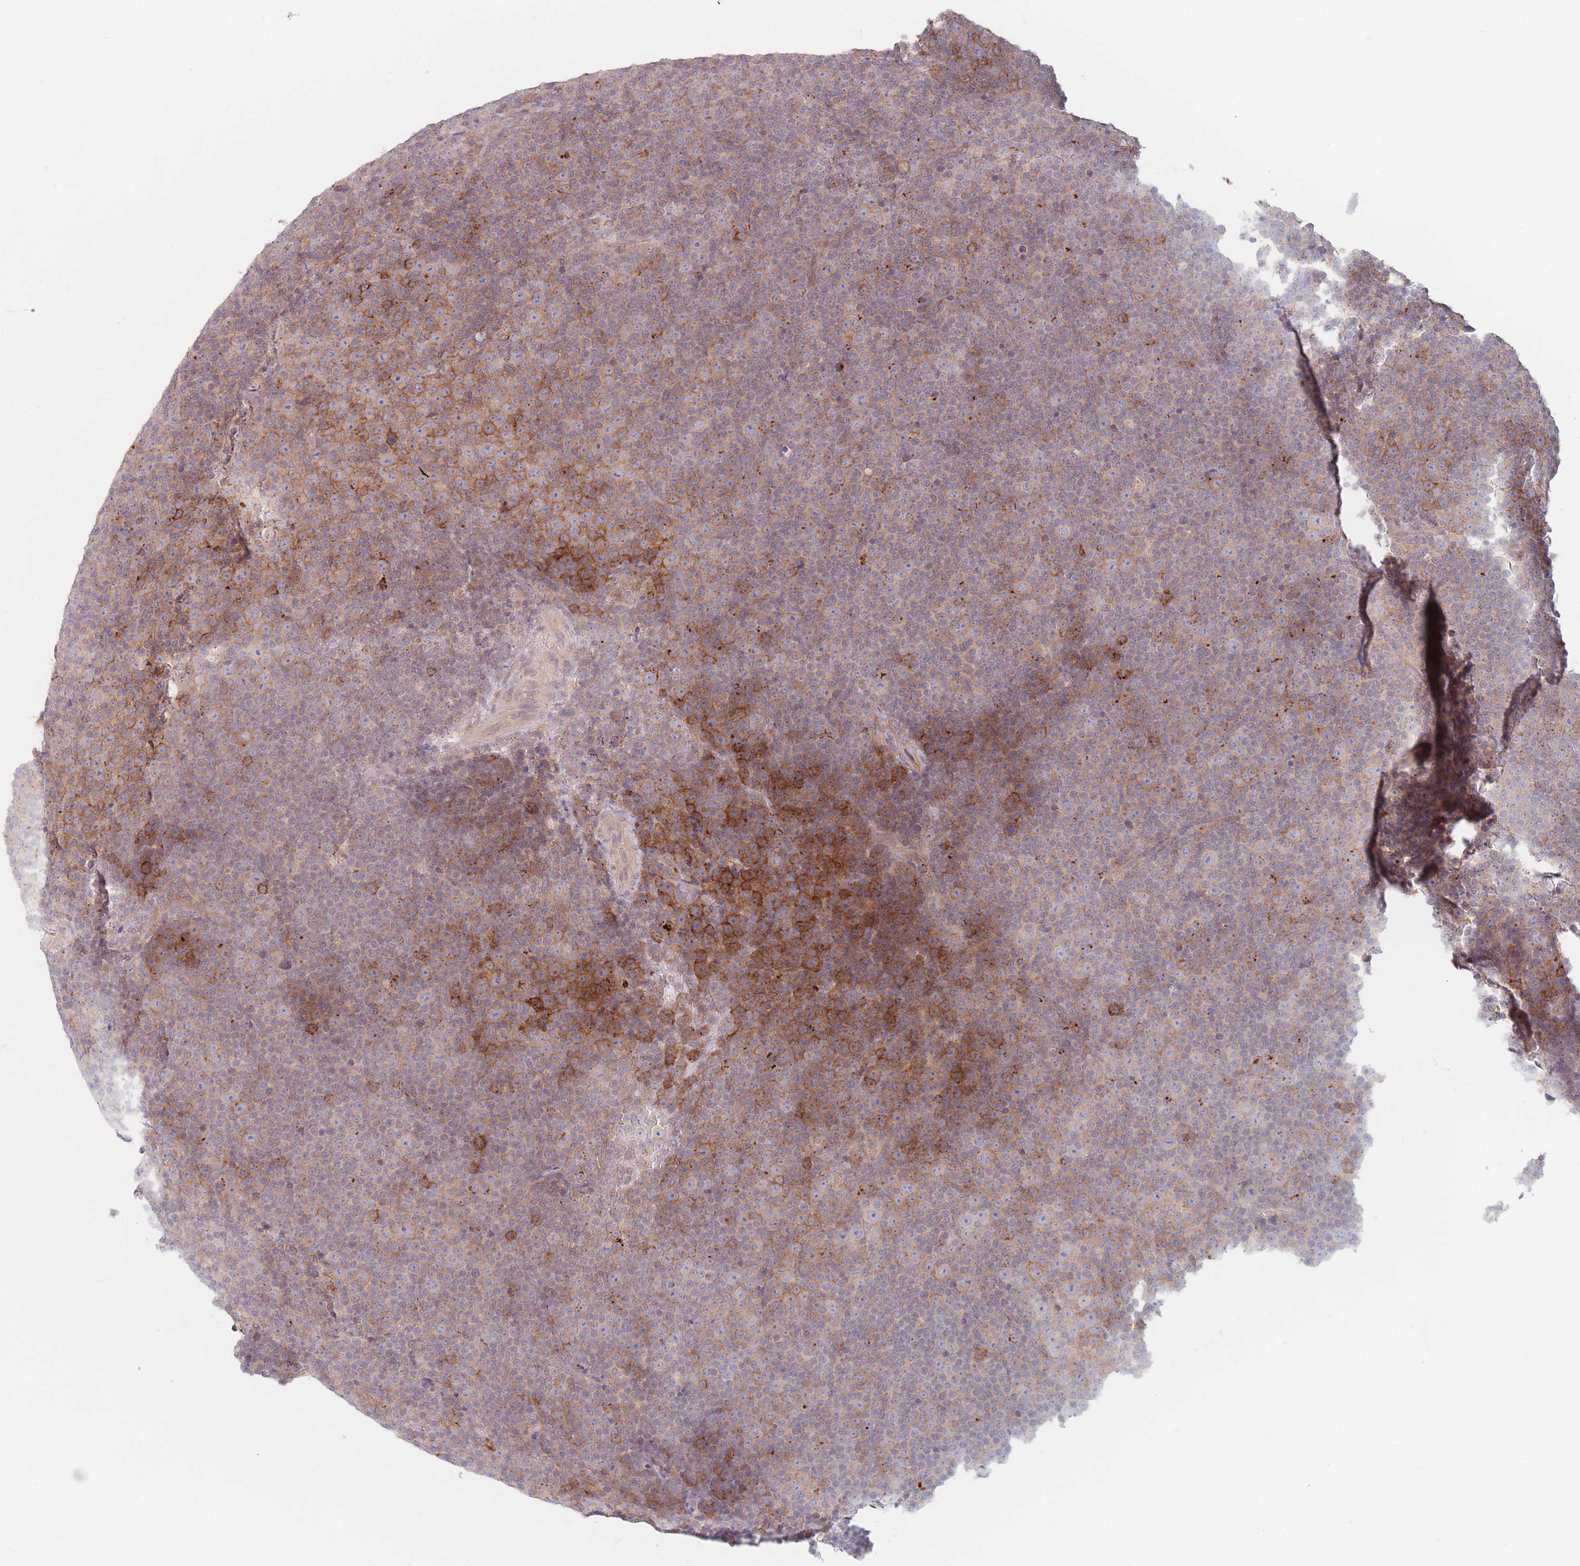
{"staining": {"intensity": "moderate", "quantity": "25%-75%", "location": "cytoplasmic/membranous"}, "tissue": "lymphoma", "cell_type": "Tumor cells", "image_type": "cancer", "snomed": [{"axis": "morphology", "description": "Malignant lymphoma, non-Hodgkin's type, Low grade"}, {"axis": "topography", "description": "Lymph node"}], "caption": "Immunohistochemical staining of human low-grade malignant lymphoma, non-Hodgkin's type displays moderate cytoplasmic/membranous protein expression in about 25%-75% of tumor cells.", "gene": "PPM1A", "patient": {"sex": "female", "age": 67}}